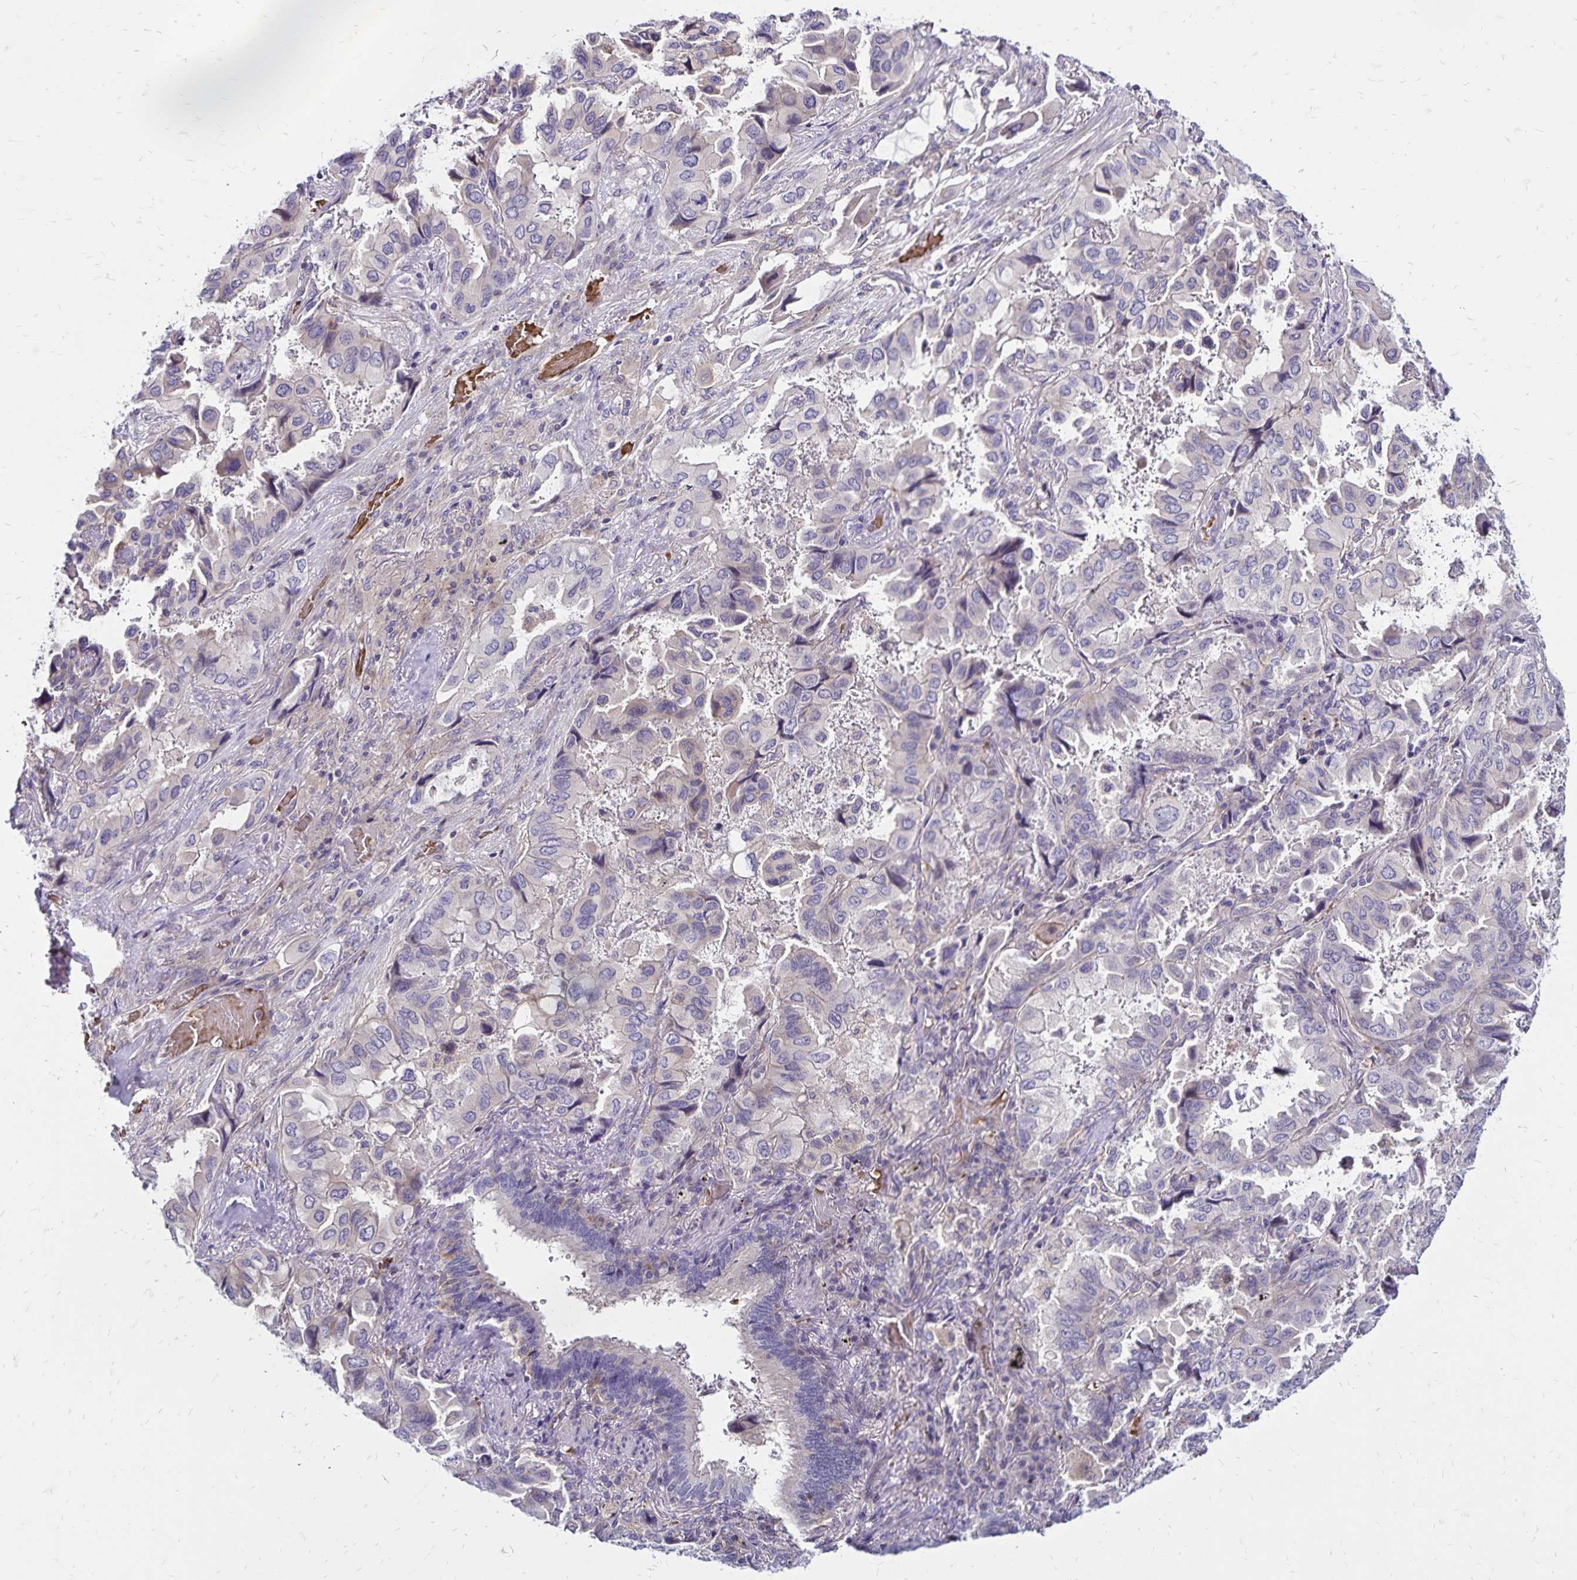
{"staining": {"intensity": "negative", "quantity": "none", "location": "none"}, "tissue": "lung cancer", "cell_type": "Tumor cells", "image_type": "cancer", "snomed": [{"axis": "morphology", "description": "Aneuploidy"}, {"axis": "morphology", "description": "Adenocarcinoma, NOS"}, {"axis": "morphology", "description": "Adenocarcinoma, metastatic, NOS"}, {"axis": "topography", "description": "Lymph node"}, {"axis": "topography", "description": "Lung"}], "caption": "Human adenocarcinoma (lung) stained for a protein using IHC shows no expression in tumor cells.", "gene": "FSD1", "patient": {"sex": "female", "age": 48}}